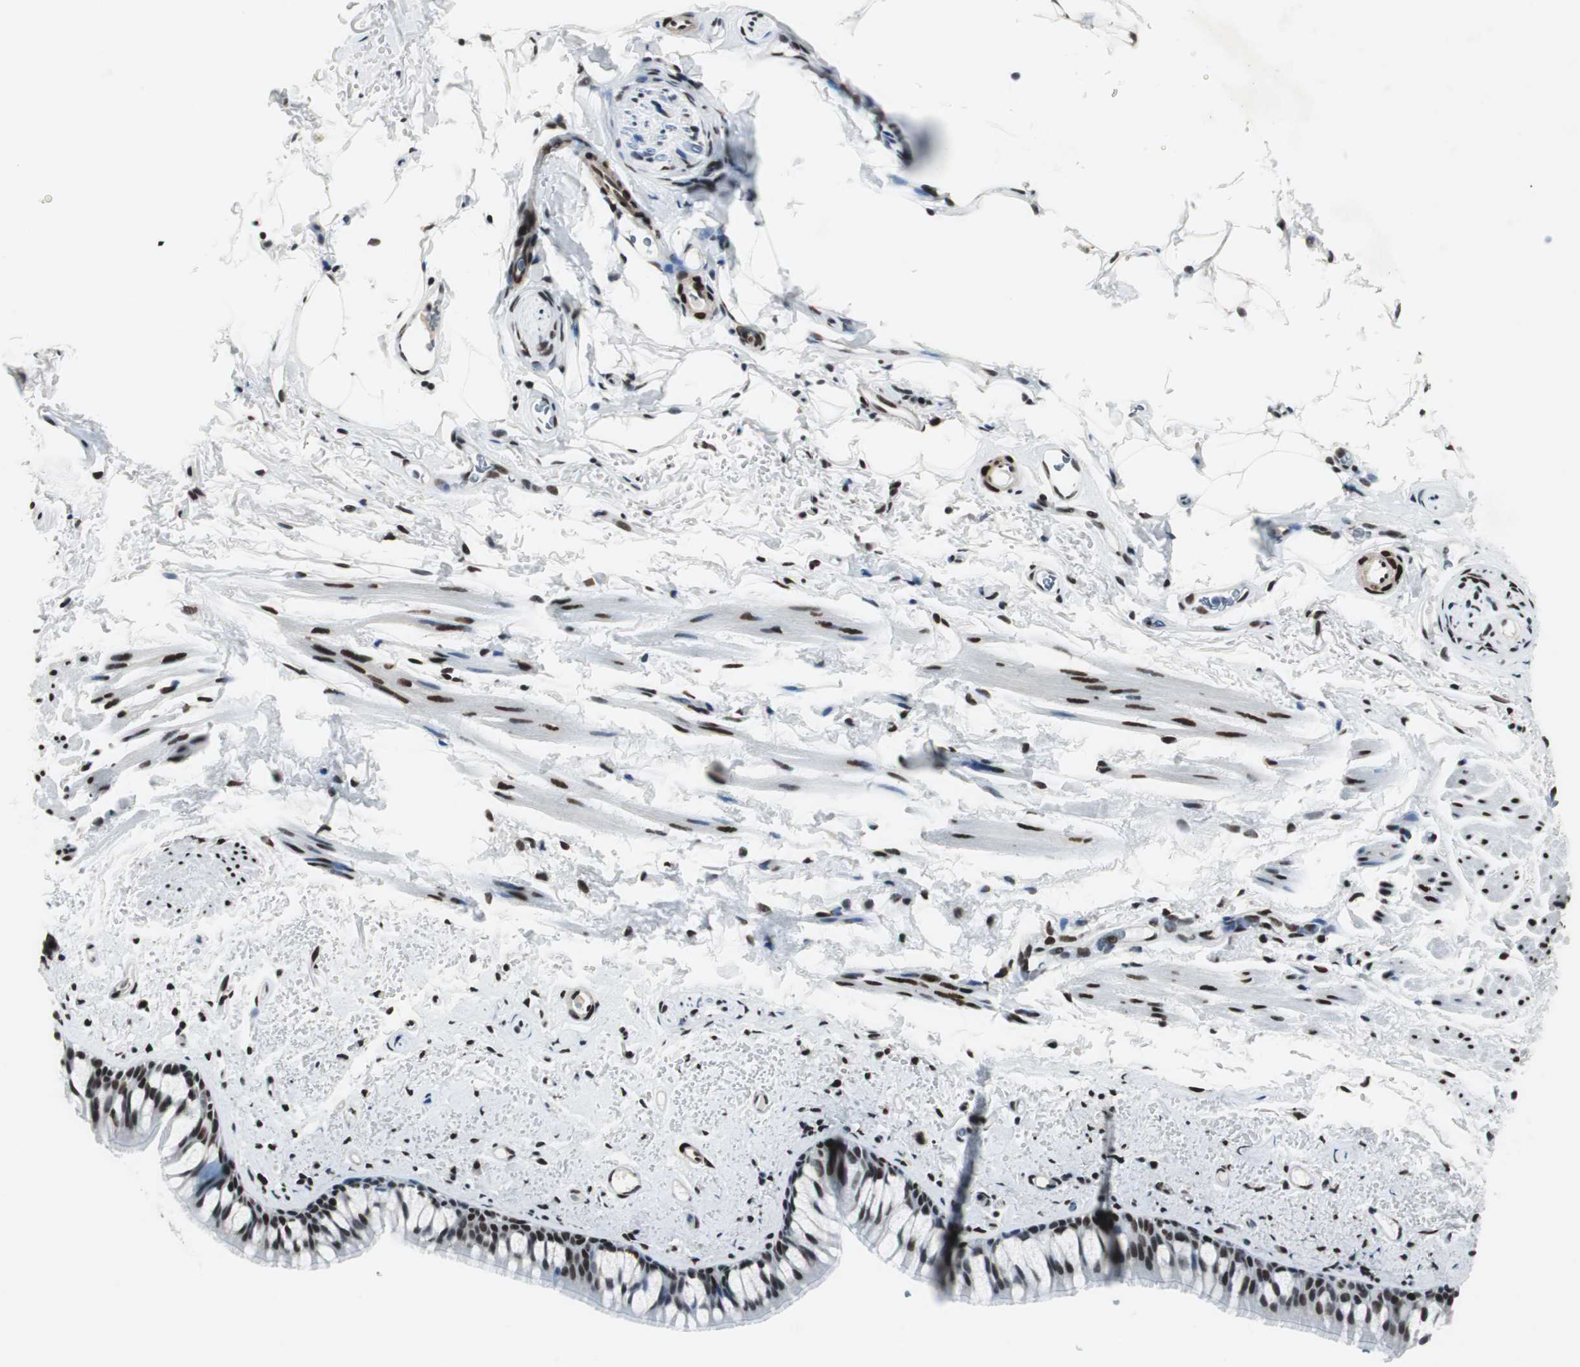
{"staining": {"intensity": "strong", "quantity": ">75%", "location": "nuclear"}, "tissue": "bronchus", "cell_type": "Respiratory epithelial cells", "image_type": "normal", "snomed": [{"axis": "morphology", "description": "Normal tissue, NOS"}, {"axis": "topography", "description": "Bronchus"}], "caption": "Brown immunohistochemical staining in unremarkable bronchus reveals strong nuclear staining in approximately >75% of respiratory epithelial cells. (DAB (3,3'-diaminobenzidine) IHC with brightfield microscopy, high magnification).", "gene": "MEF2D", "patient": {"sex": "female", "age": 73}}